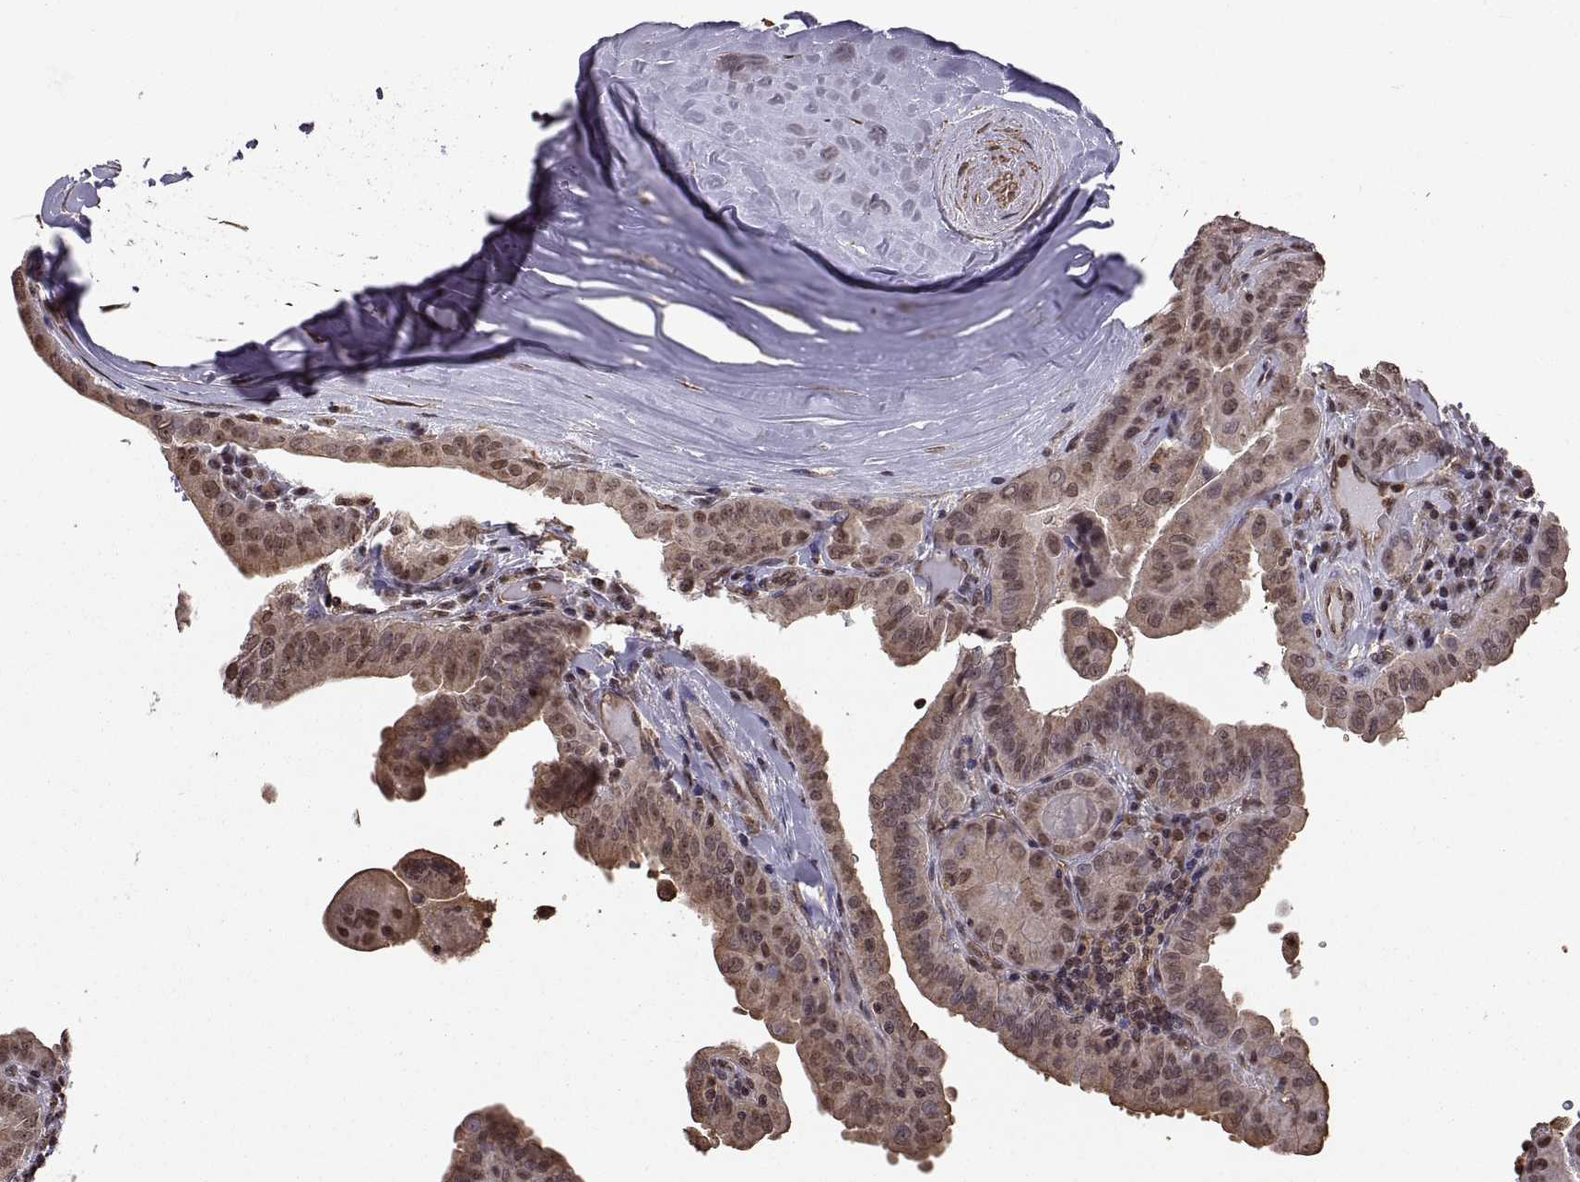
{"staining": {"intensity": "weak", "quantity": ">75%", "location": "cytoplasmic/membranous,nuclear"}, "tissue": "thyroid cancer", "cell_type": "Tumor cells", "image_type": "cancer", "snomed": [{"axis": "morphology", "description": "Papillary adenocarcinoma, NOS"}, {"axis": "topography", "description": "Thyroid gland"}], "caption": "High-power microscopy captured an immunohistochemistry micrograph of thyroid cancer, revealing weak cytoplasmic/membranous and nuclear expression in approximately >75% of tumor cells. The staining was performed using DAB, with brown indicating positive protein expression. Nuclei are stained blue with hematoxylin.", "gene": "ARRB1", "patient": {"sex": "female", "age": 37}}